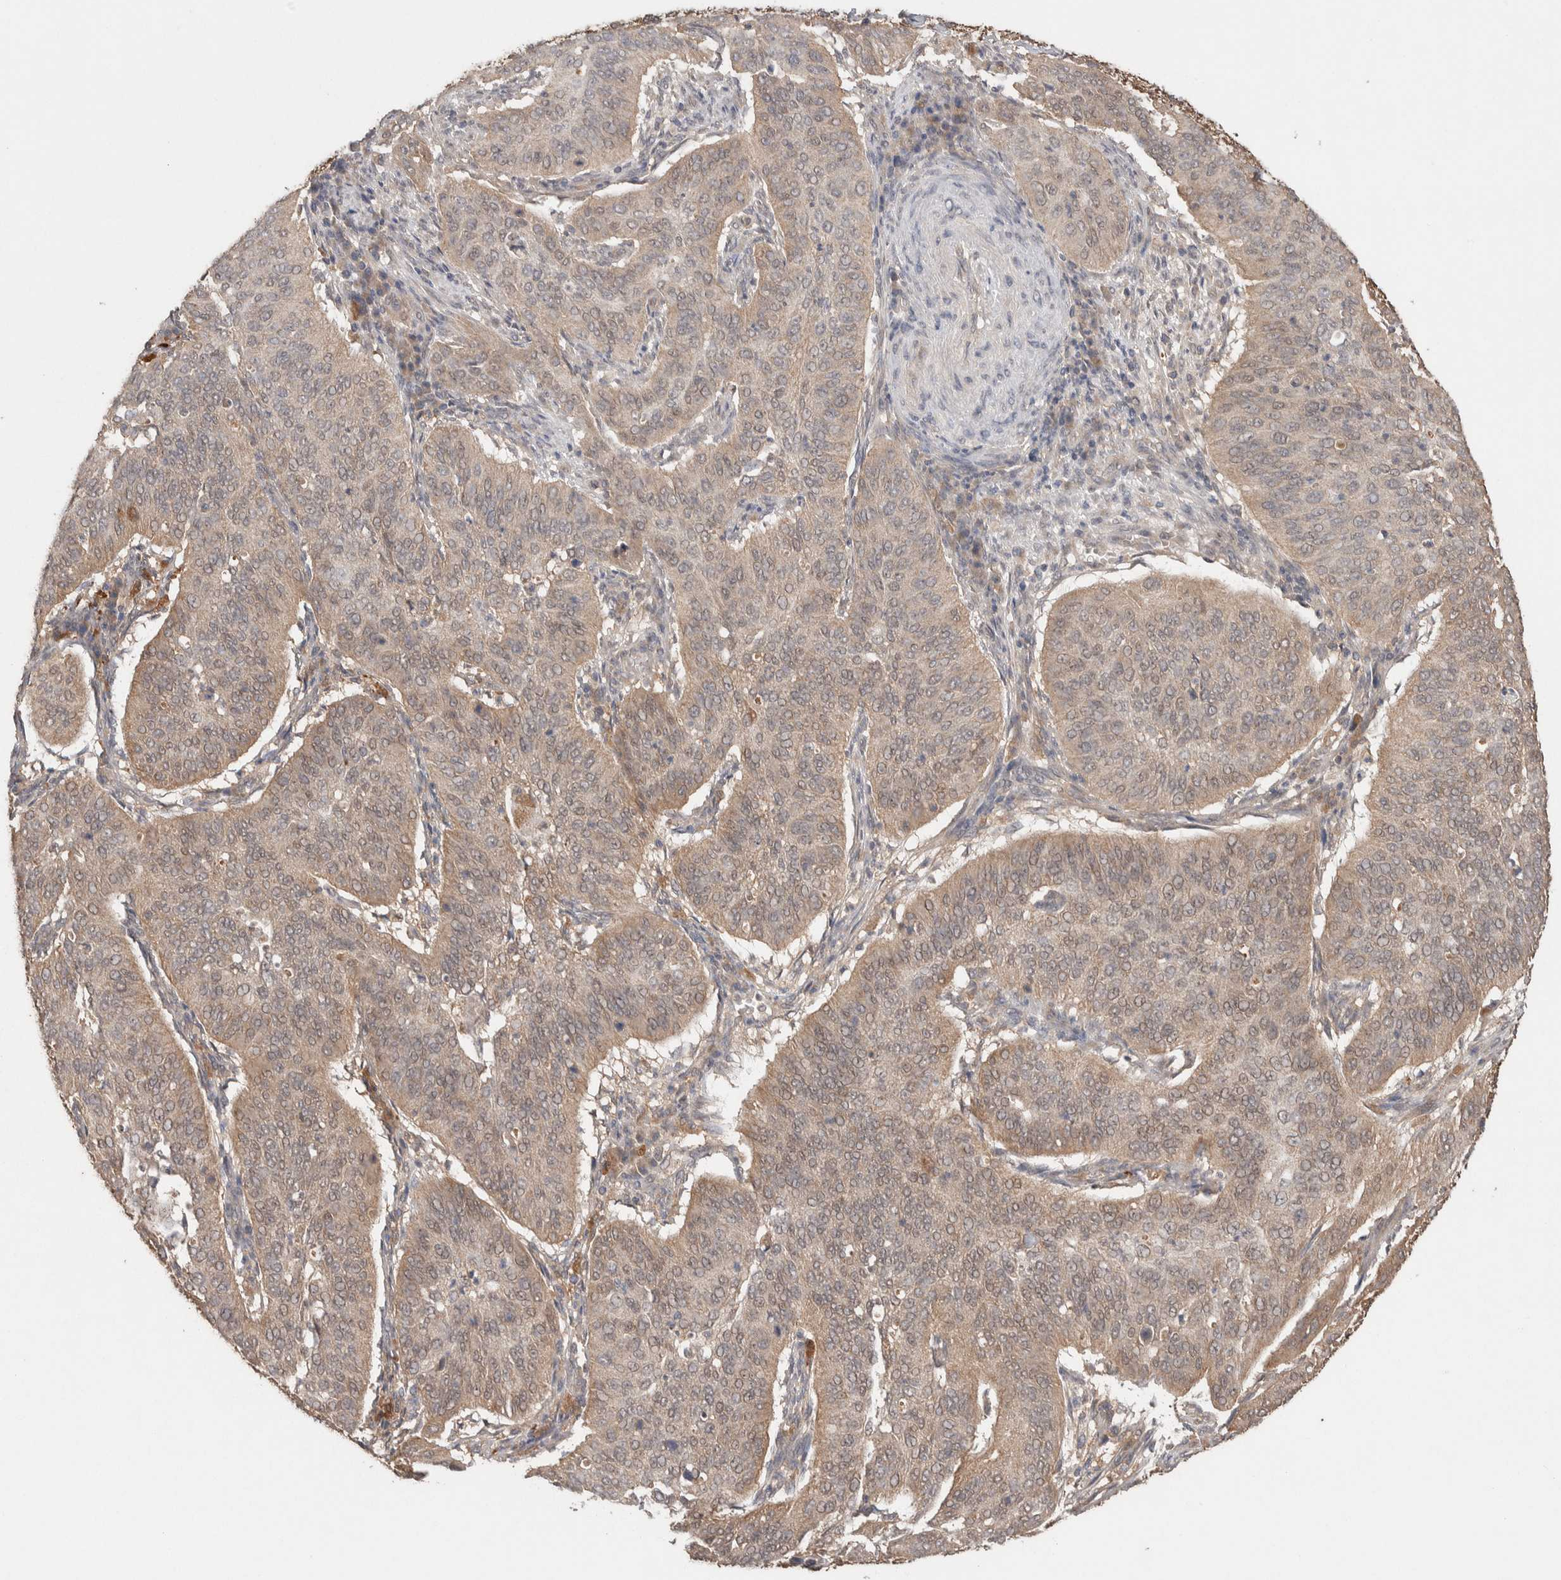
{"staining": {"intensity": "weak", "quantity": "25%-75%", "location": "cytoplasmic/membranous,nuclear"}, "tissue": "cervical cancer", "cell_type": "Tumor cells", "image_type": "cancer", "snomed": [{"axis": "morphology", "description": "Normal tissue, NOS"}, {"axis": "morphology", "description": "Squamous cell carcinoma, NOS"}, {"axis": "topography", "description": "Cervix"}], "caption": "Protein staining demonstrates weak cytoplasmic/membranous and nuclear staining in about 25%-75% of tumor cells in squamous cell carcinoma (cervical). Nuclei are stained in blue.", "gene": "KCNJ5", "patient": {"sex": "female", "age": 39}}